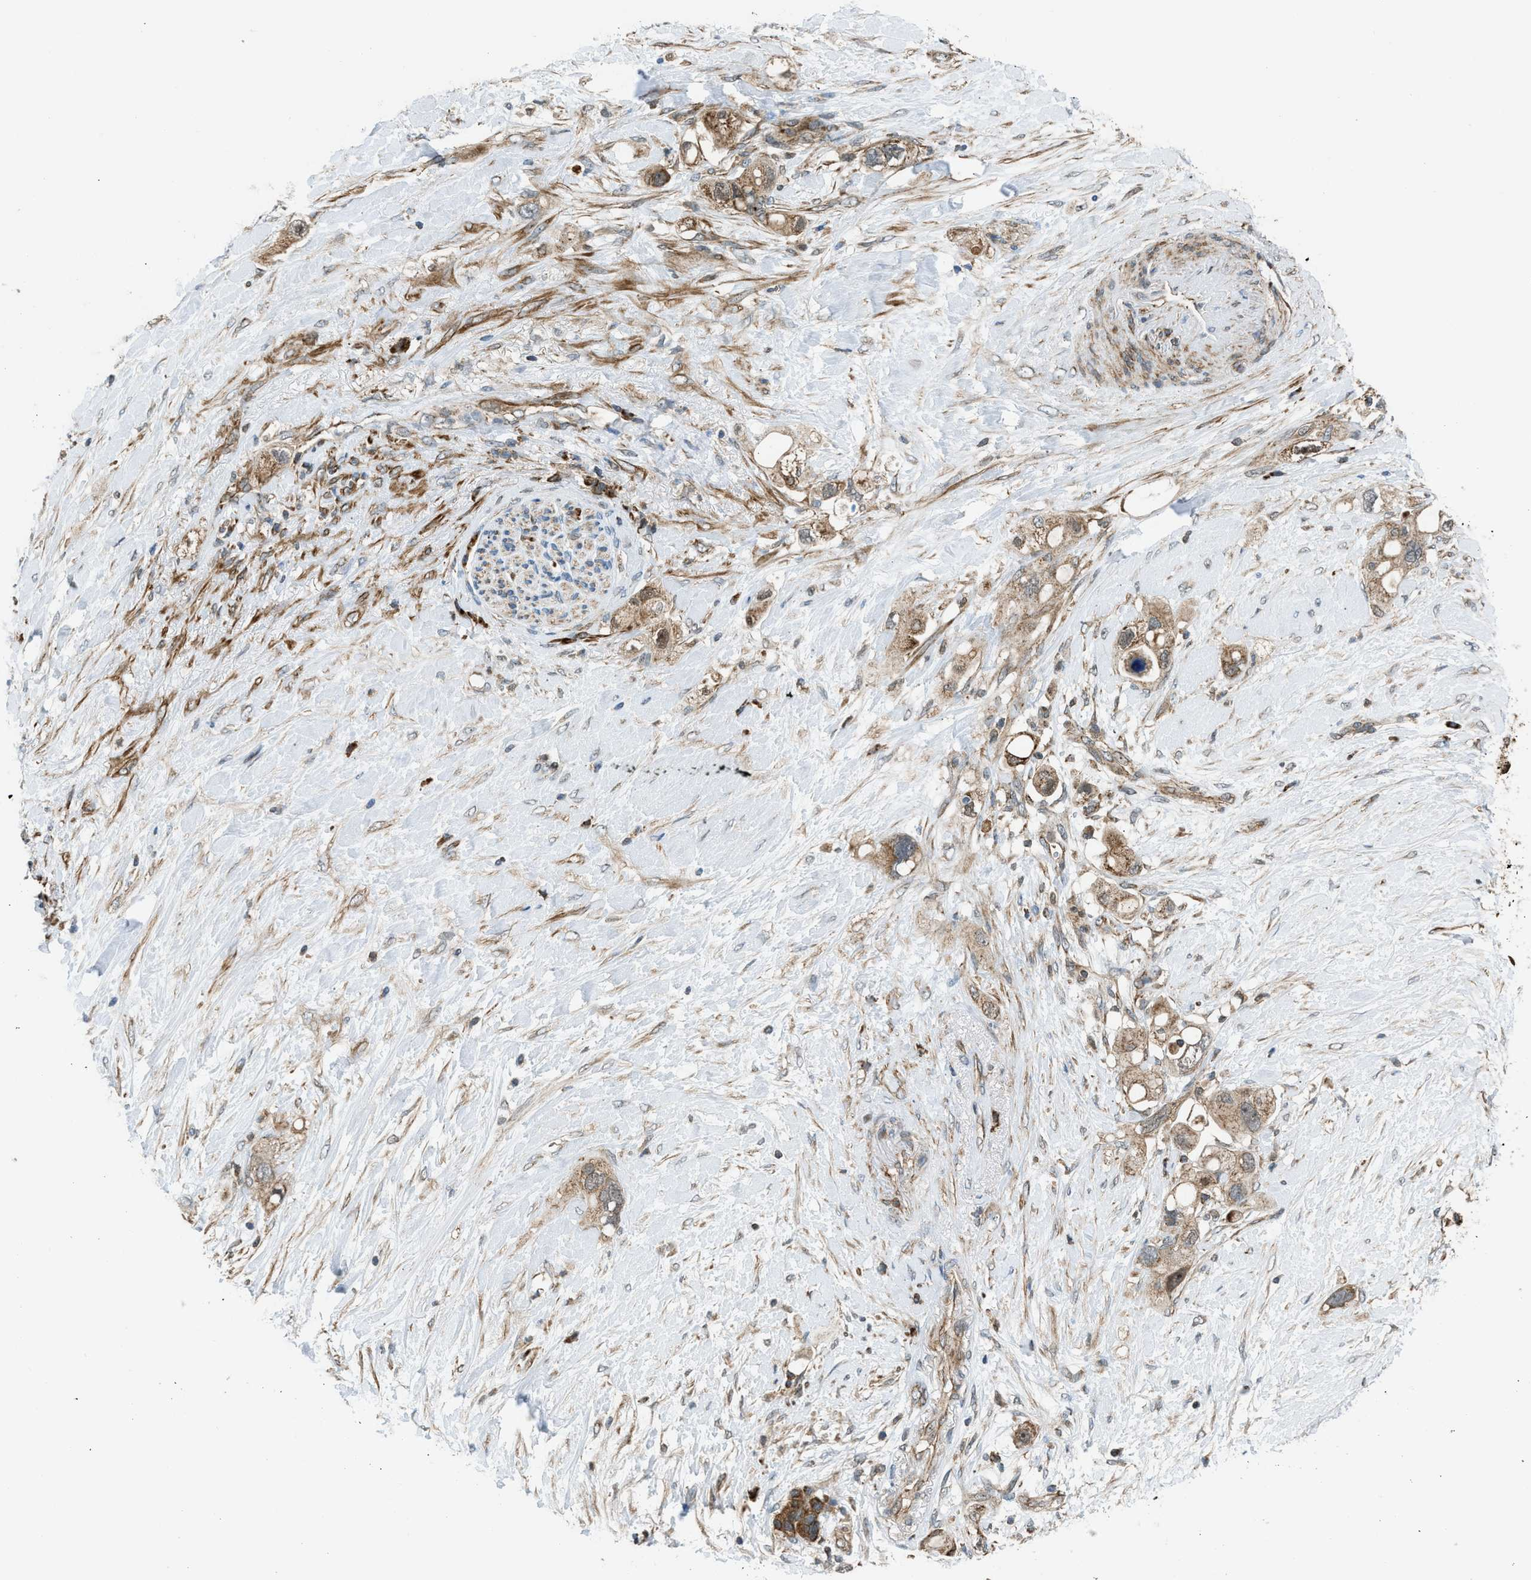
{"staining": {"intensity": "moderate", "quantity": ">75%", "location": "cytoplasmic/membranous"}, "tissue": "pancreatic cancer", "cell_type": "Tumor cells", "image_type": "cancer", "snomed": [{"axis": "morphology", "description": "Adenocarcinoma, NOS"}, {"axis": "topography", "description": "Pancreas"}], "caption": "Brown immunohistochemical staining in human pancreatic adenocarcinoma reveals moderate cytoplasmic/membranous positivity in approximately >75% of tumor cells.", "gene": "SESN2", "patient": {"sex": "female", "age": 56}}